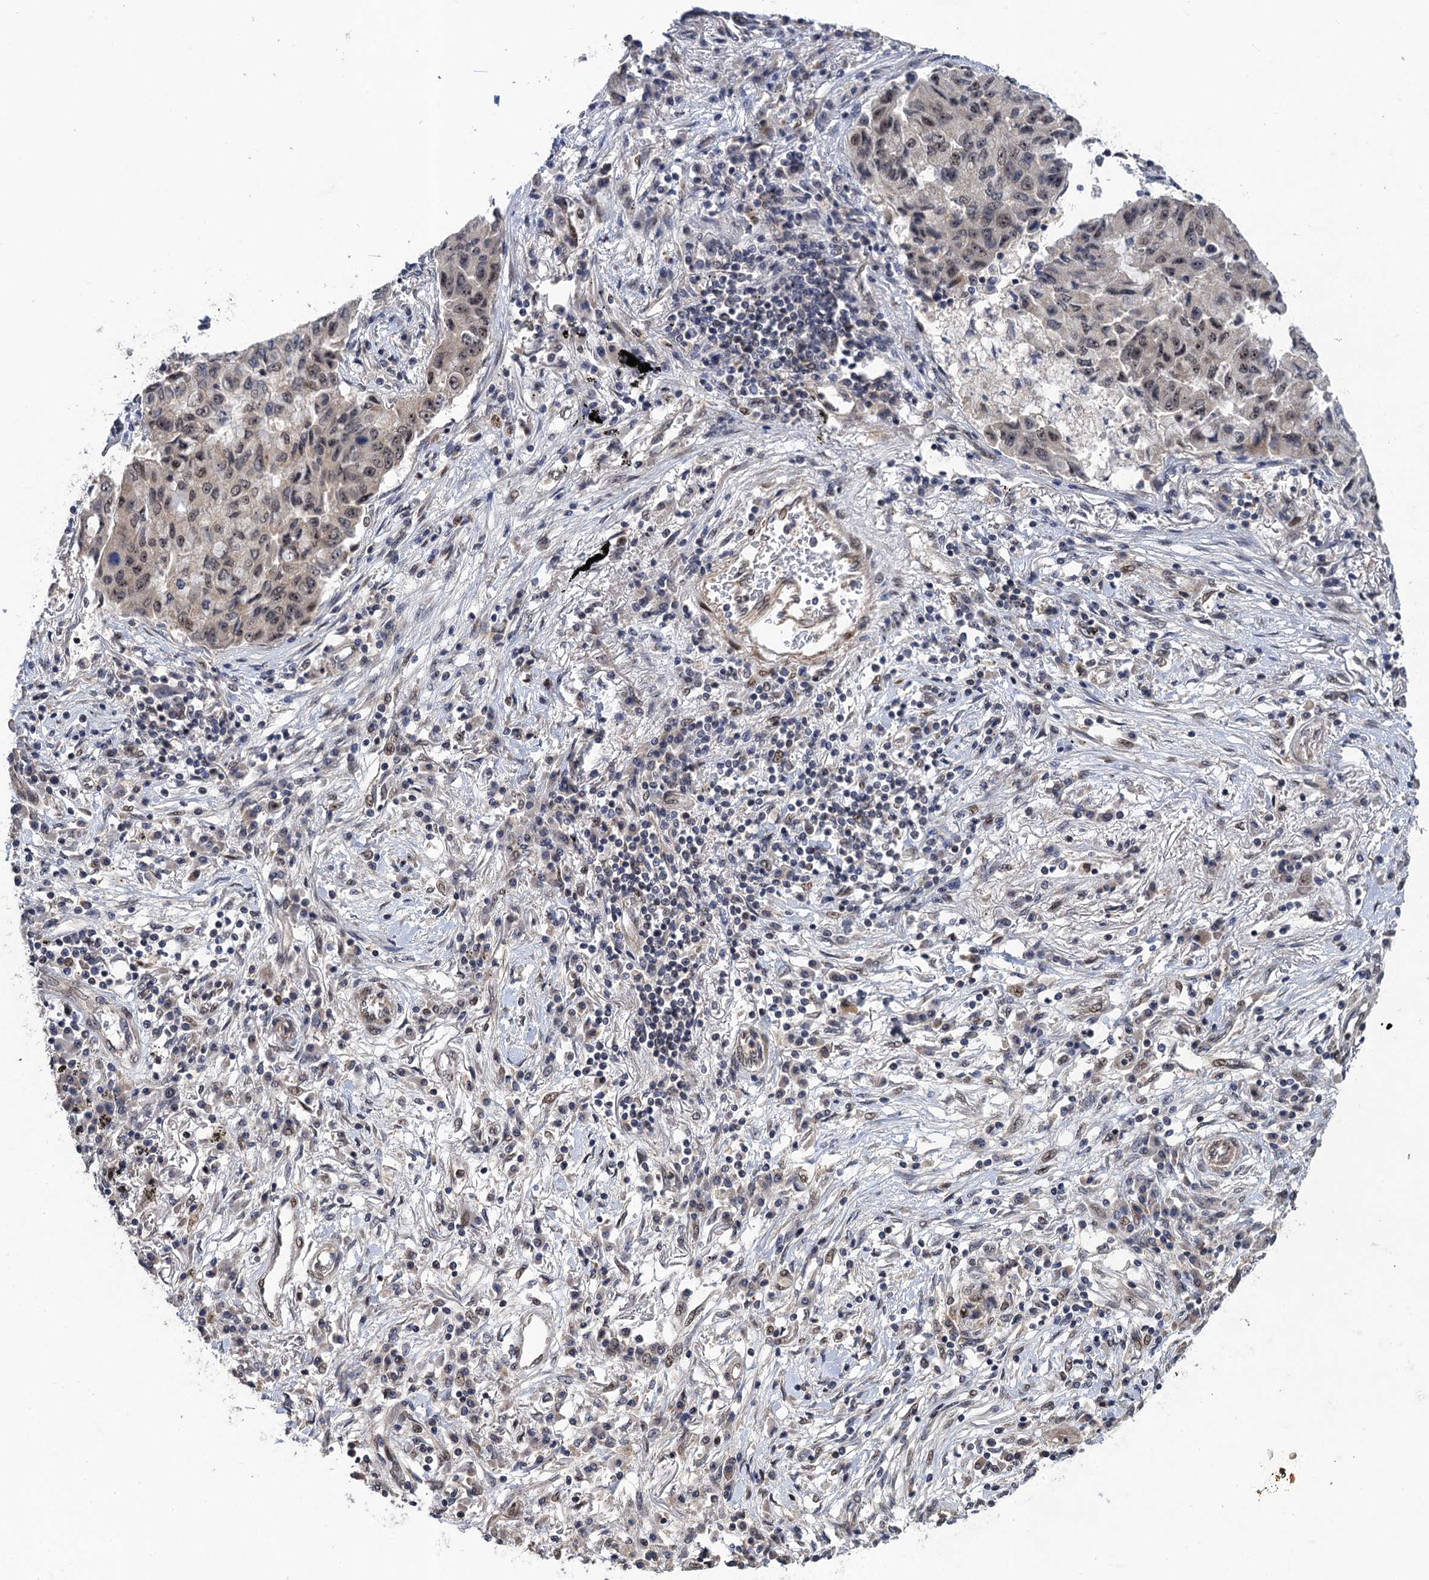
{"staining": {"intensity": "weak", "quantity": "25%-75%", "location": "nuclear"}, "tissue": "lung cancer", "cell_type": "Tumor cells", "image_type": "cancer", "snomed": [{"axis": "morphology", "description": "Squamous cell carcinoma, NOS"}, {"axis": "topography", "description": "Lung"}], "caption": "Tumor cells display low levels of weak nuclear expression in approximately 25%-75% of cells in lung cancer.", "gene": "ZAR1L", "patient": {"sex": "male", "age": 74}}